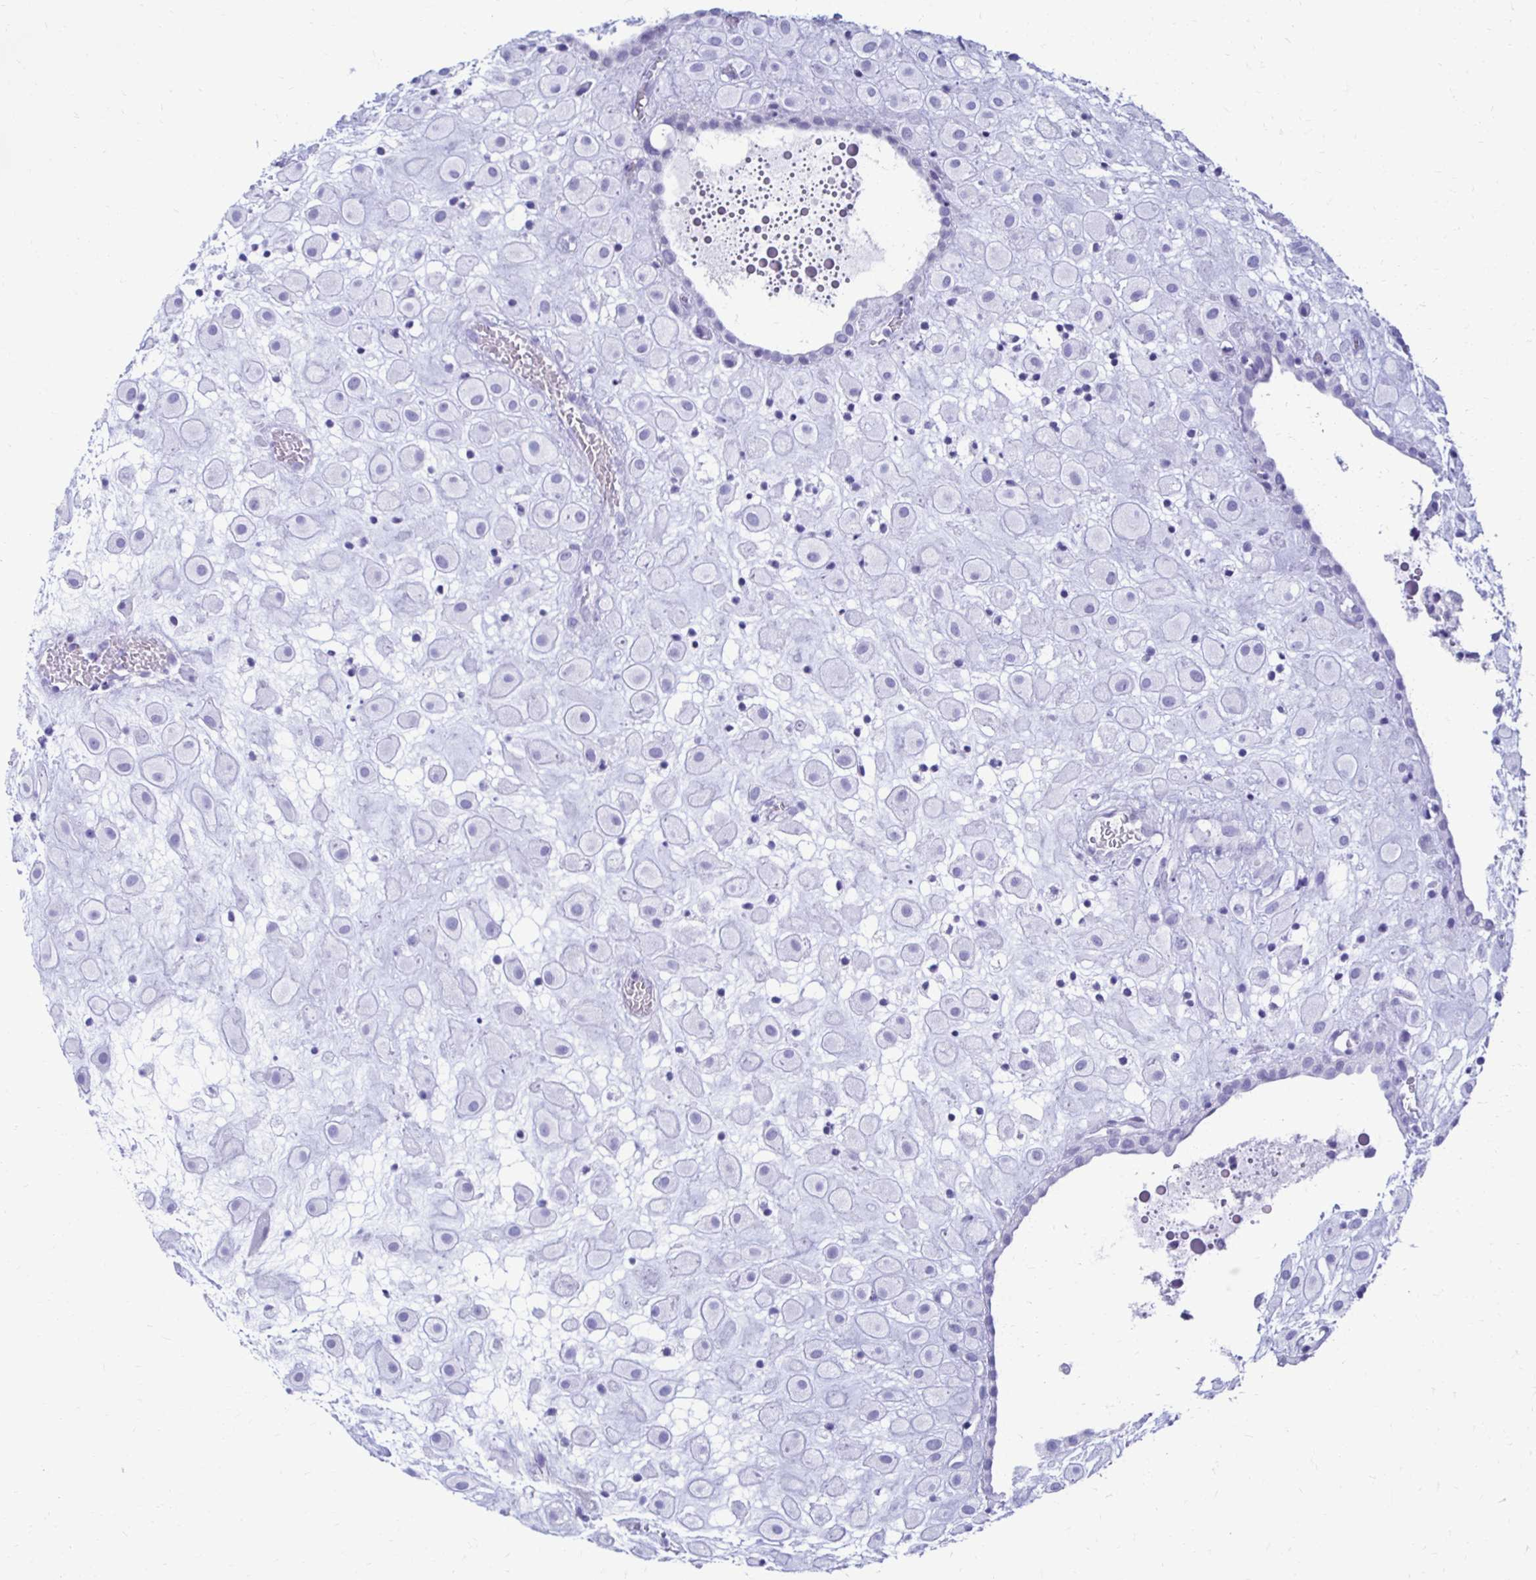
{"staining": {"intensity": "negative", "quantity": "none", "location": "none"}, "tissue": "placenta", "cell_type": "Decidual cells", "image_type": "normal", "snomed": [{"axis": "morphology", "description": "Normal tissue, NOS"}, {"axis": "topography", "description": "Placenta"}], "caption": "The photomicrograph exhibits no significant positivity in decidual cells of placenta.", "gene": "CST5", "patient": {"sex": "female", "age": 24}}